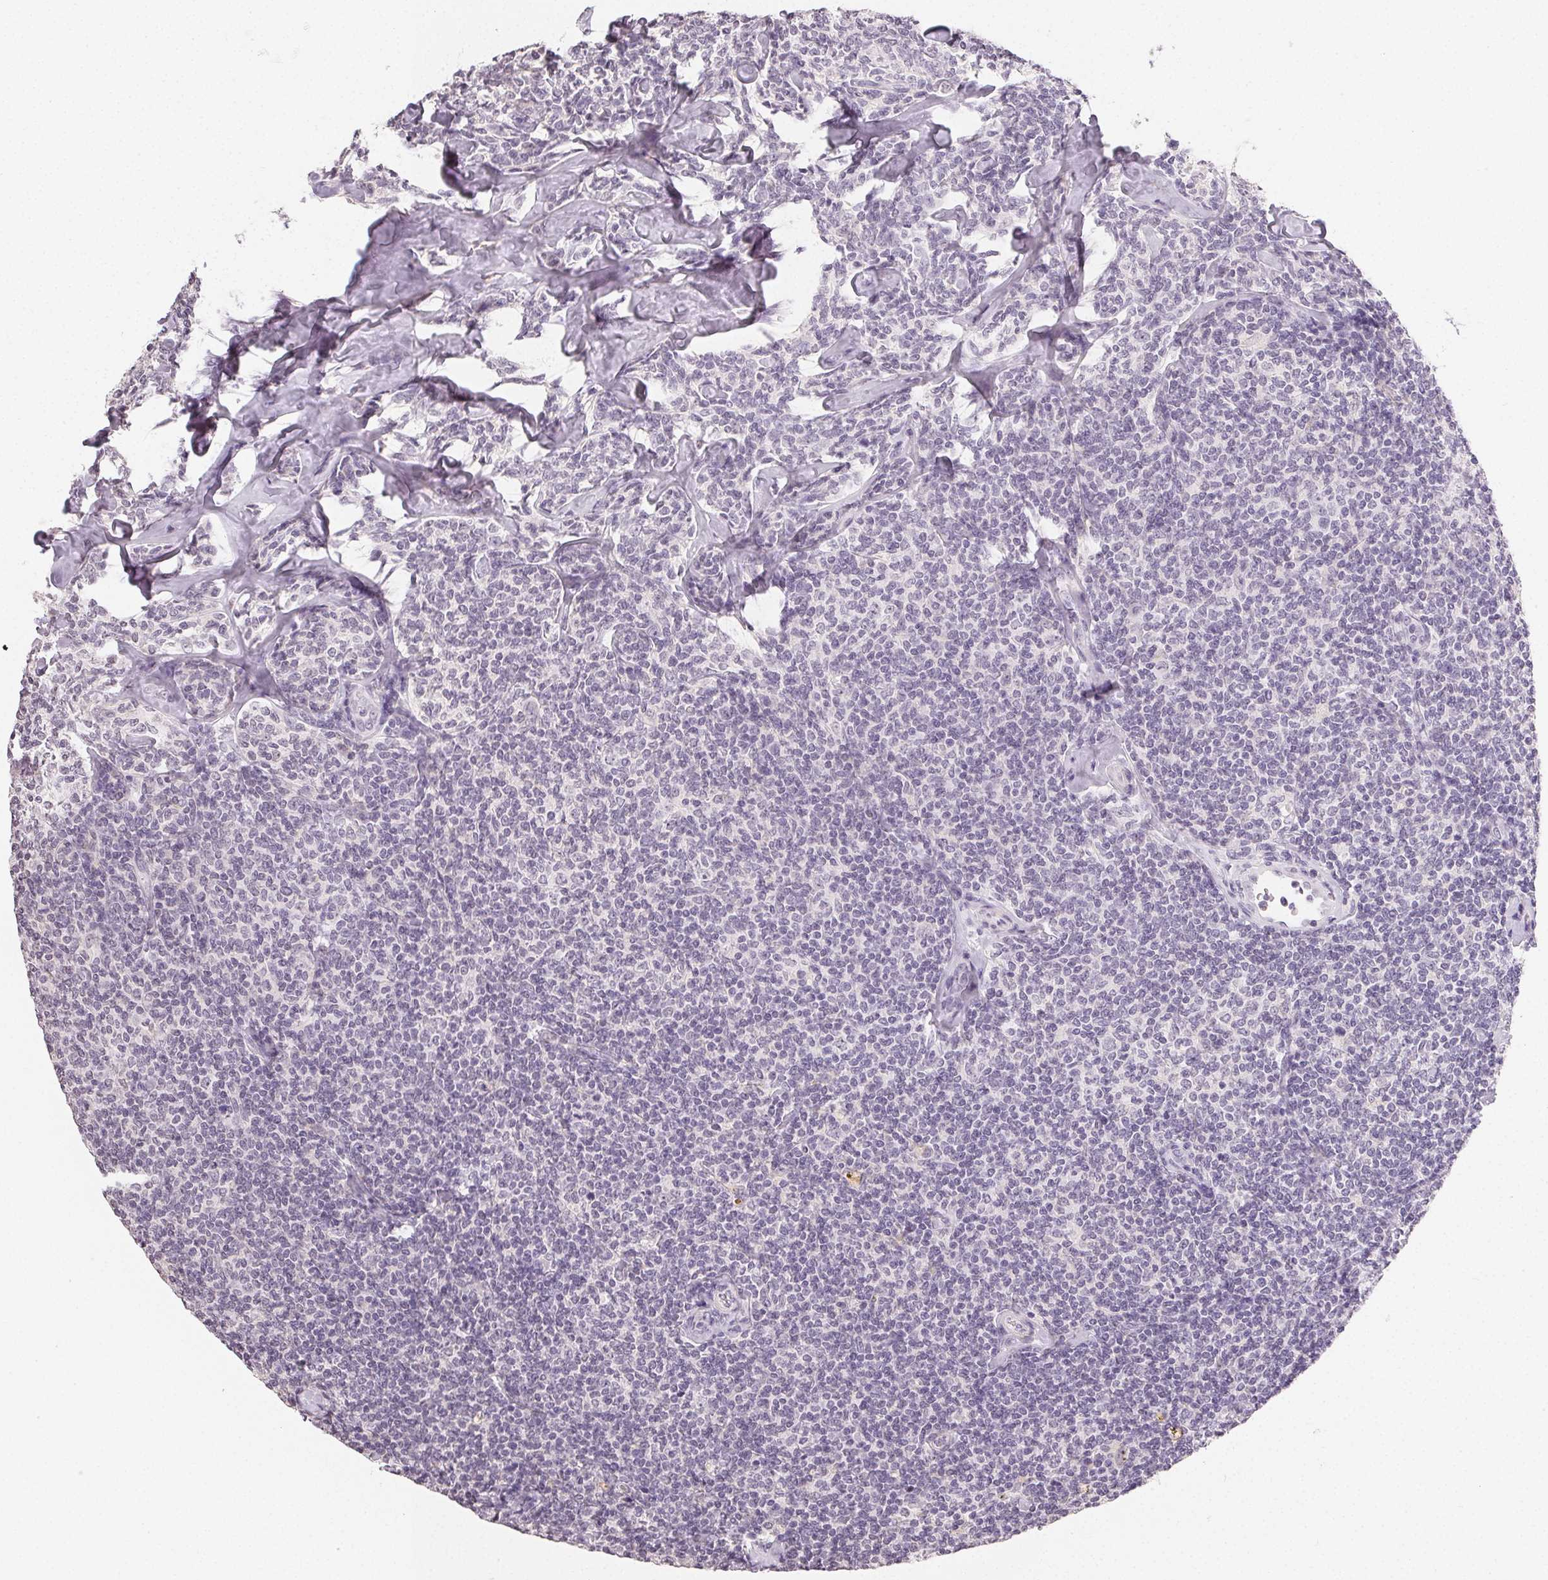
{"staining": {"intensity": "negative", "quantity": "none", "location": "none"}, "tissue": "lymphoma", "cell_type": "Tumor cells", "image_type": "cancer", "snomed": [{"axis": "morphology", "description": "Malignant lymphoma, non-Hodgkin's type, Low grade"}, {"axis": "topography", "description": "Lymph node"}], "caption": "Tumor cells are negative for protein expression in human malignant lymphoma, non-Hodgkin's type (low-grade).", "gene": "TMEM174", "patient": {"sex": "female", "age": 56}}